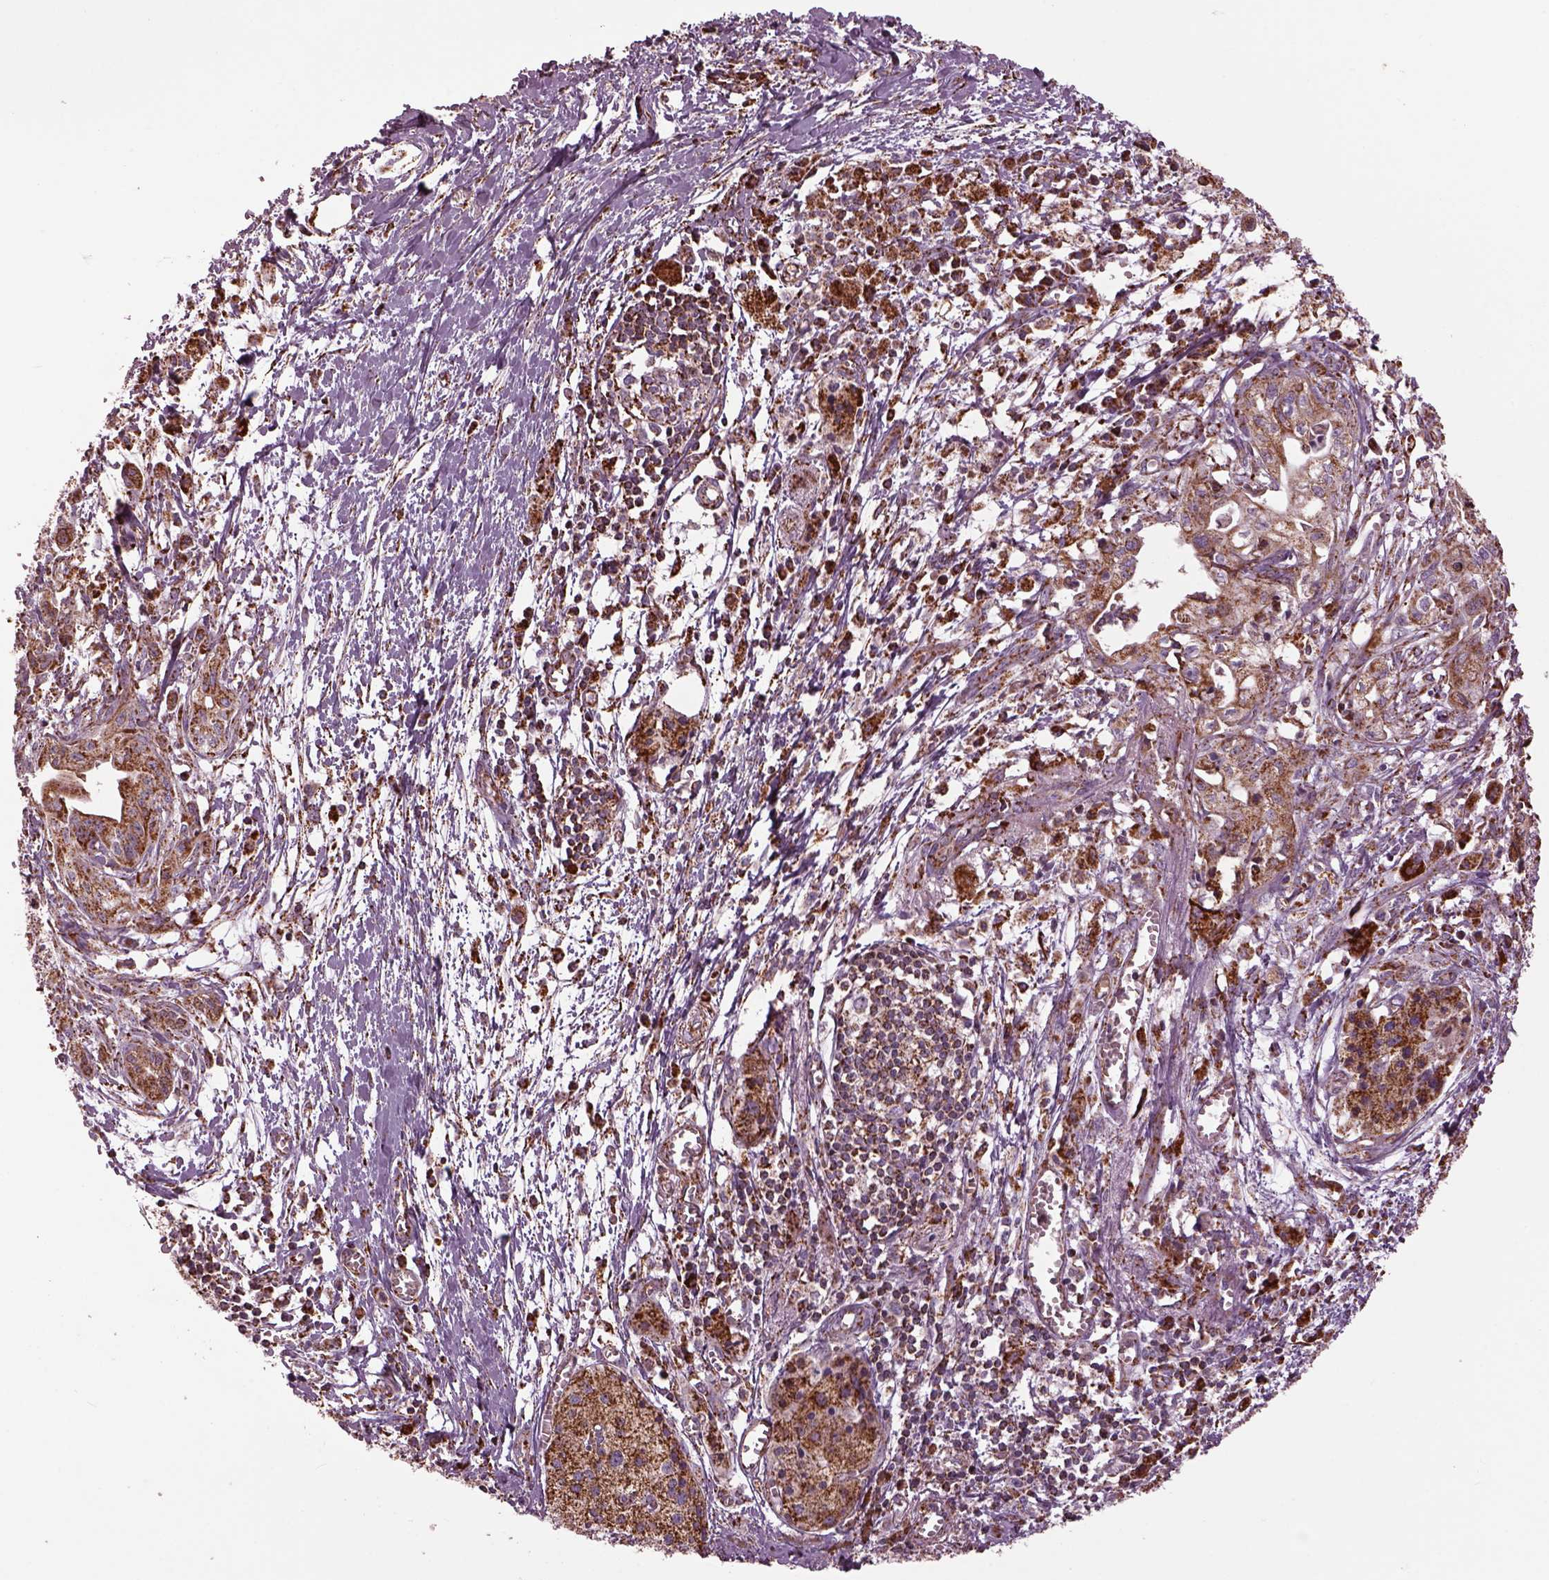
{"staining": {"intensity": "moderate", "quantity": "25%-75%", "location": "cytoplasmic/membranous"}, "tissue": "pancreatic cancer", "cell_type": "Tumor cells", "image_type": "cancer", "snomed": [{"axis": "morphology", "description": "Adenocarcinoma, NOS"}, {"axis": "topography", "description": "Pancreas"}], "caption": "A brown stain highlights moderate cytoplasmic/membranous staining of a protein in human adenocarcinoma (pancreatic) tumor cells.", "gene": "TMEM254", "patient": {"sex": "female", "age": 61}}